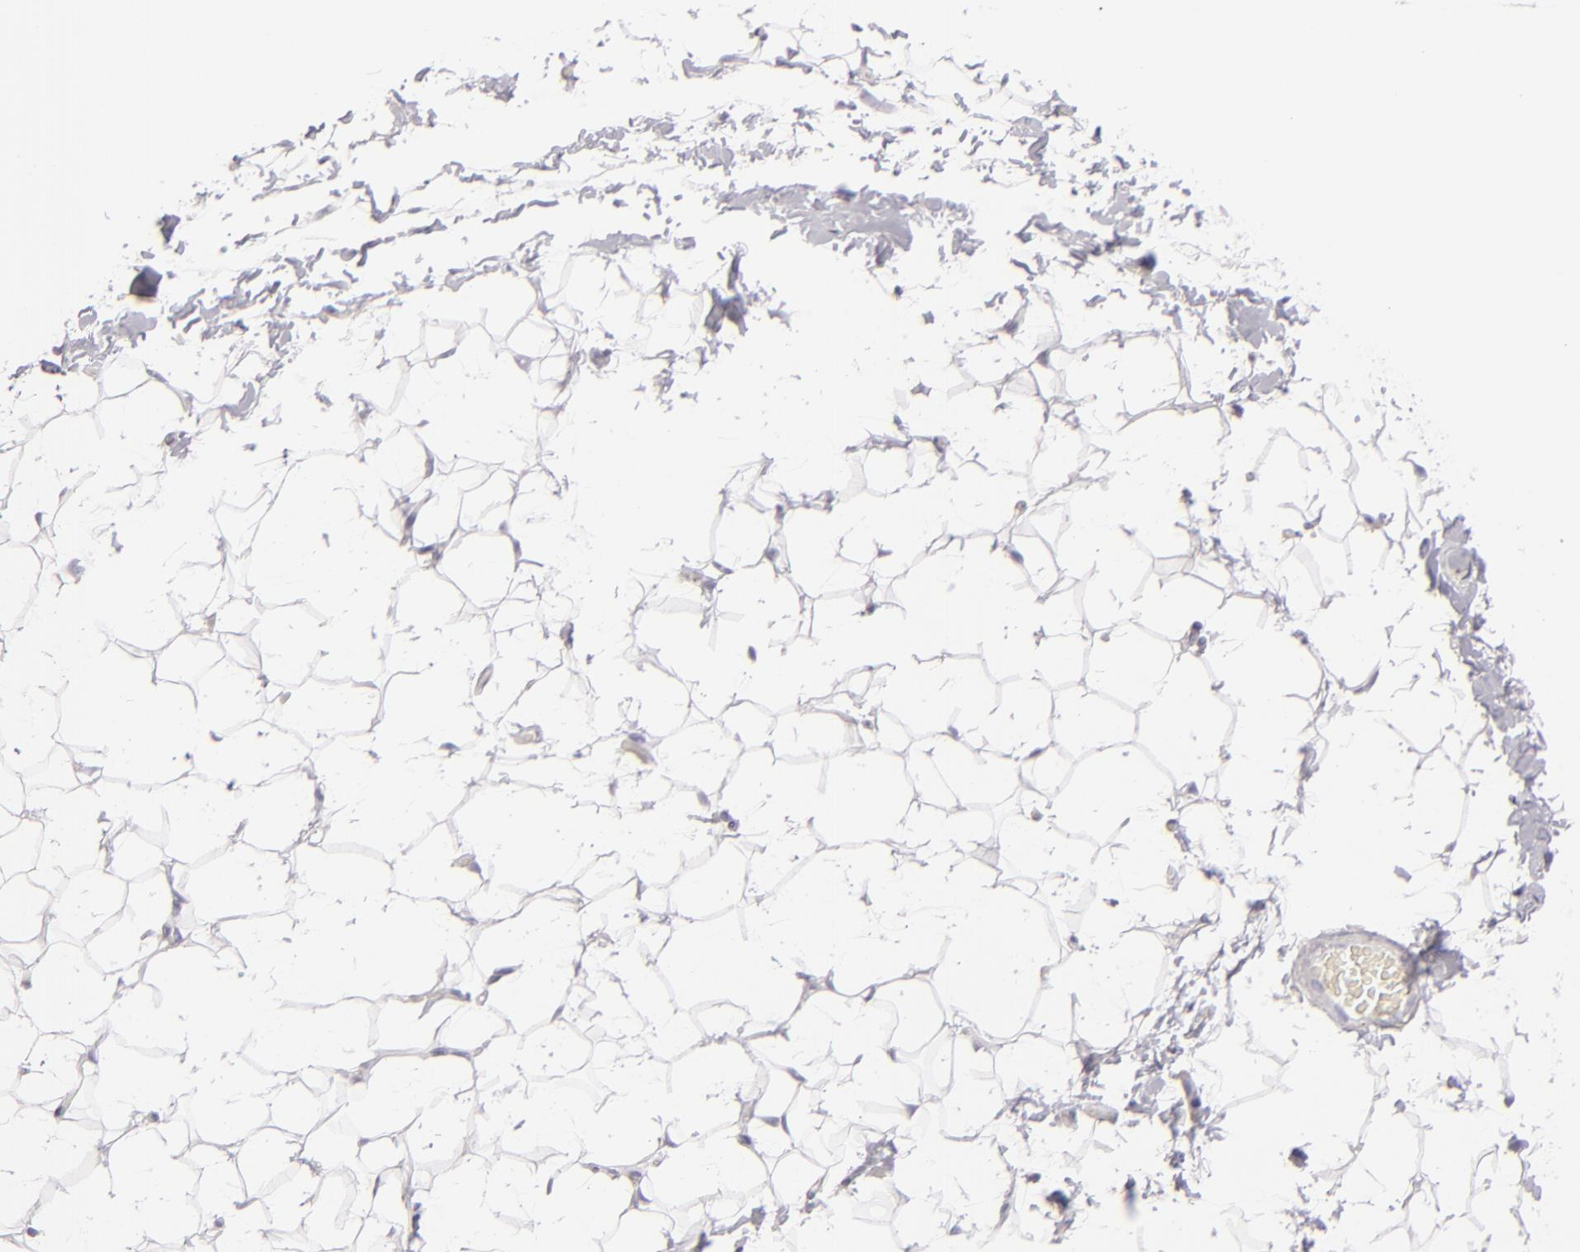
{"staining": {"intensity": "negative", "quantity": "none", "location": "none"}, "tissue": "adipose tissue", "cell_type": "Adipocytes", "image_type": "normal", "snomed": [{"axis": "morphology", "description": "Normal tissue, NOS"}, {"axis": "topography", "description": "Soft tissue"}], "caption": "Immunohistochemistry (IHC) of unremarkable adipose tissue reveals no staining in adipocytes.", "gene": "C9", "patient": {"sex": "male", "age": 26}}